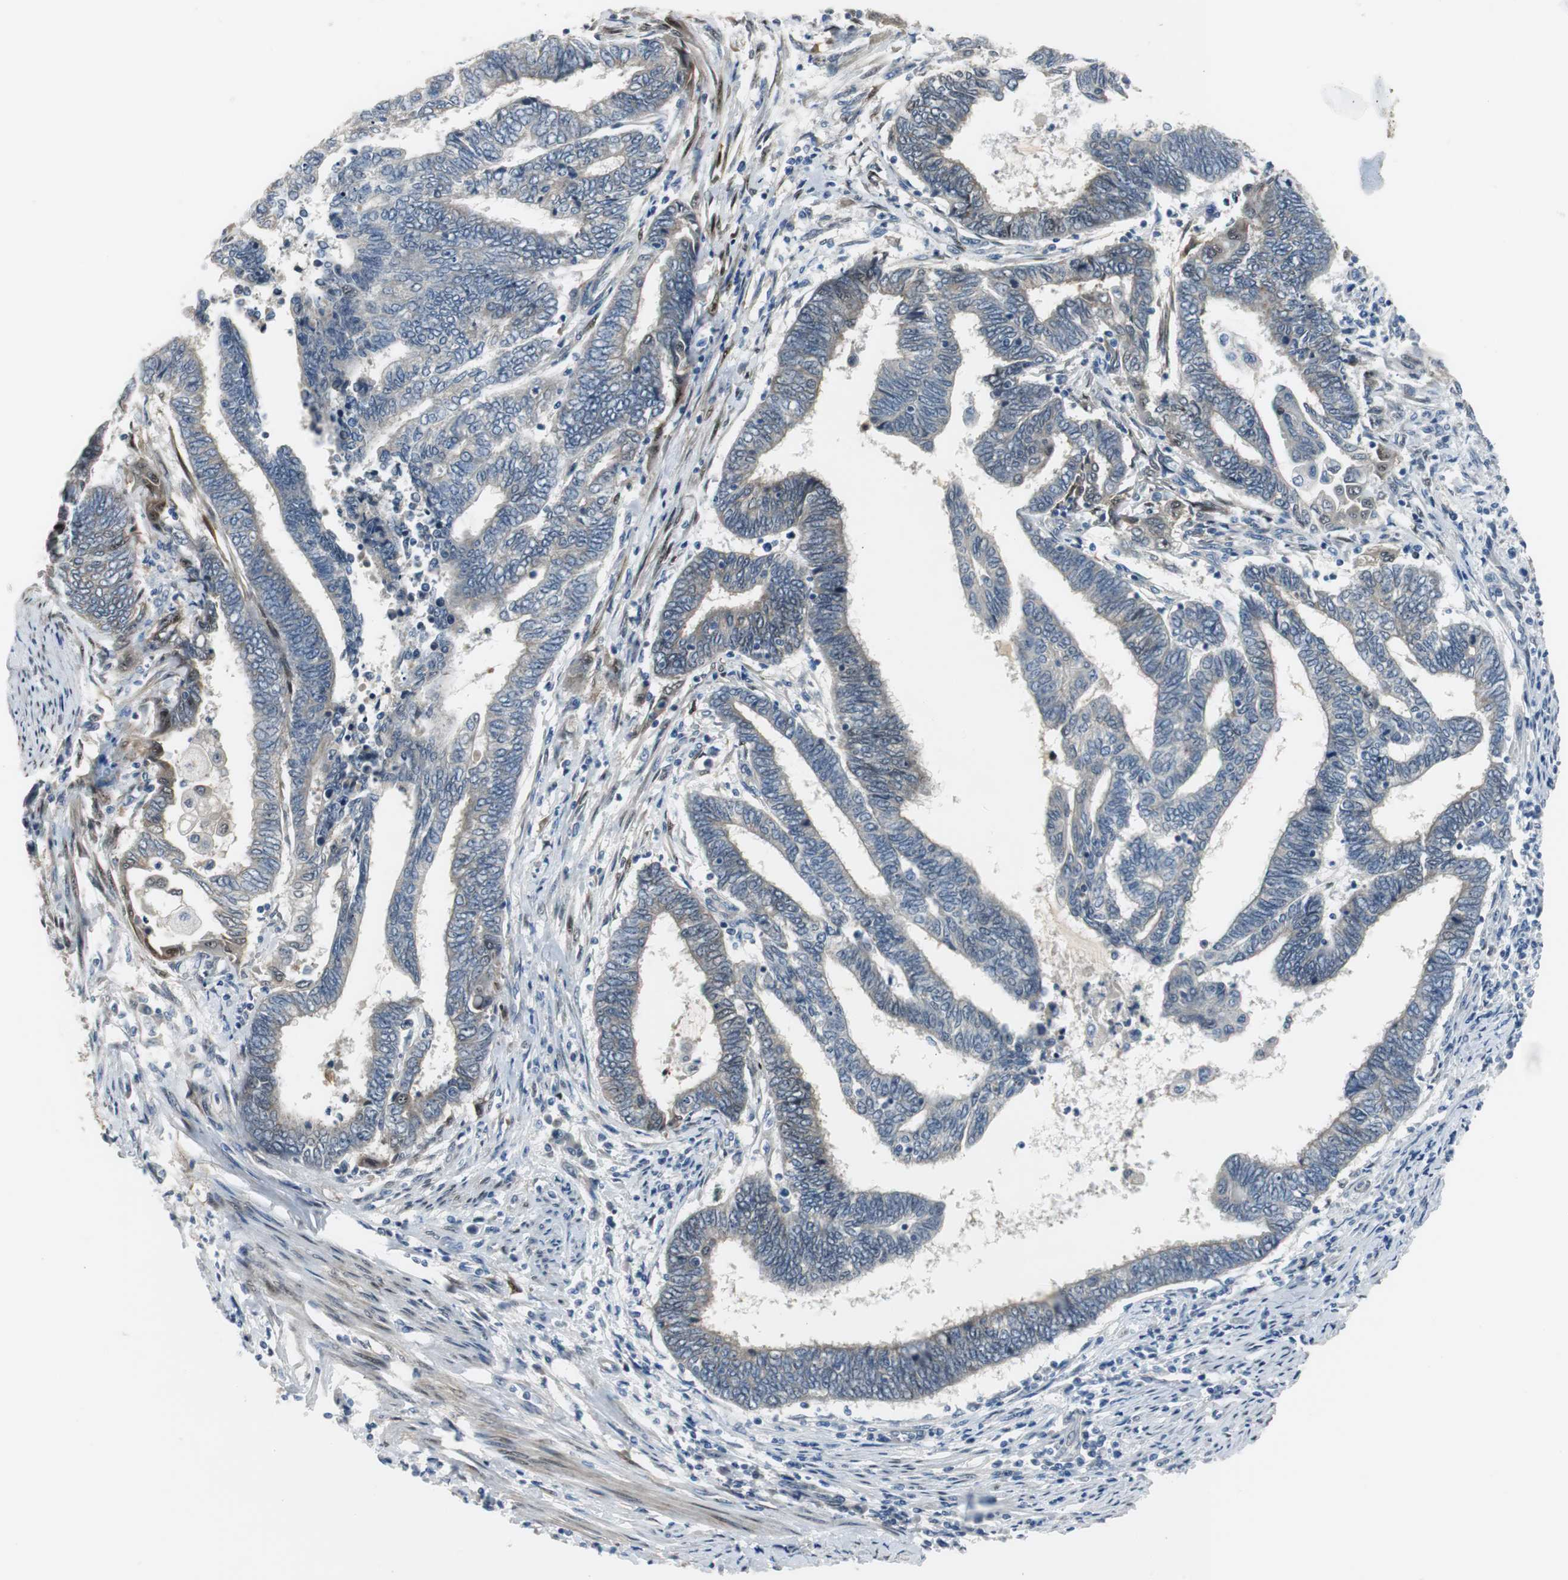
{"staining": {"intensity": "weak", "quantity": "<25%", "location": "cytoplasmic/membranous"}, "tissue": "endometrial cancer", "cell_type": "Tumor cells", "image_type": "cancer", "snomed": [{"axis": "morphology", "description": "Adenocarcinoma, NOS"}, {"axis": "topography", "description": "Uterus"}, {"axis": "topography", "description": "Endometrium"}], "caption": "Protein analysis of endometrial adenocarcinoma reveals no significant expression in tumor cells. Brightfield microscopy of IHC stained with DAB (brown) and hematoxylin (blue), captured at high magnification.", "gene": "FHL2", "patient": {"sex": "female", "age": 70}}